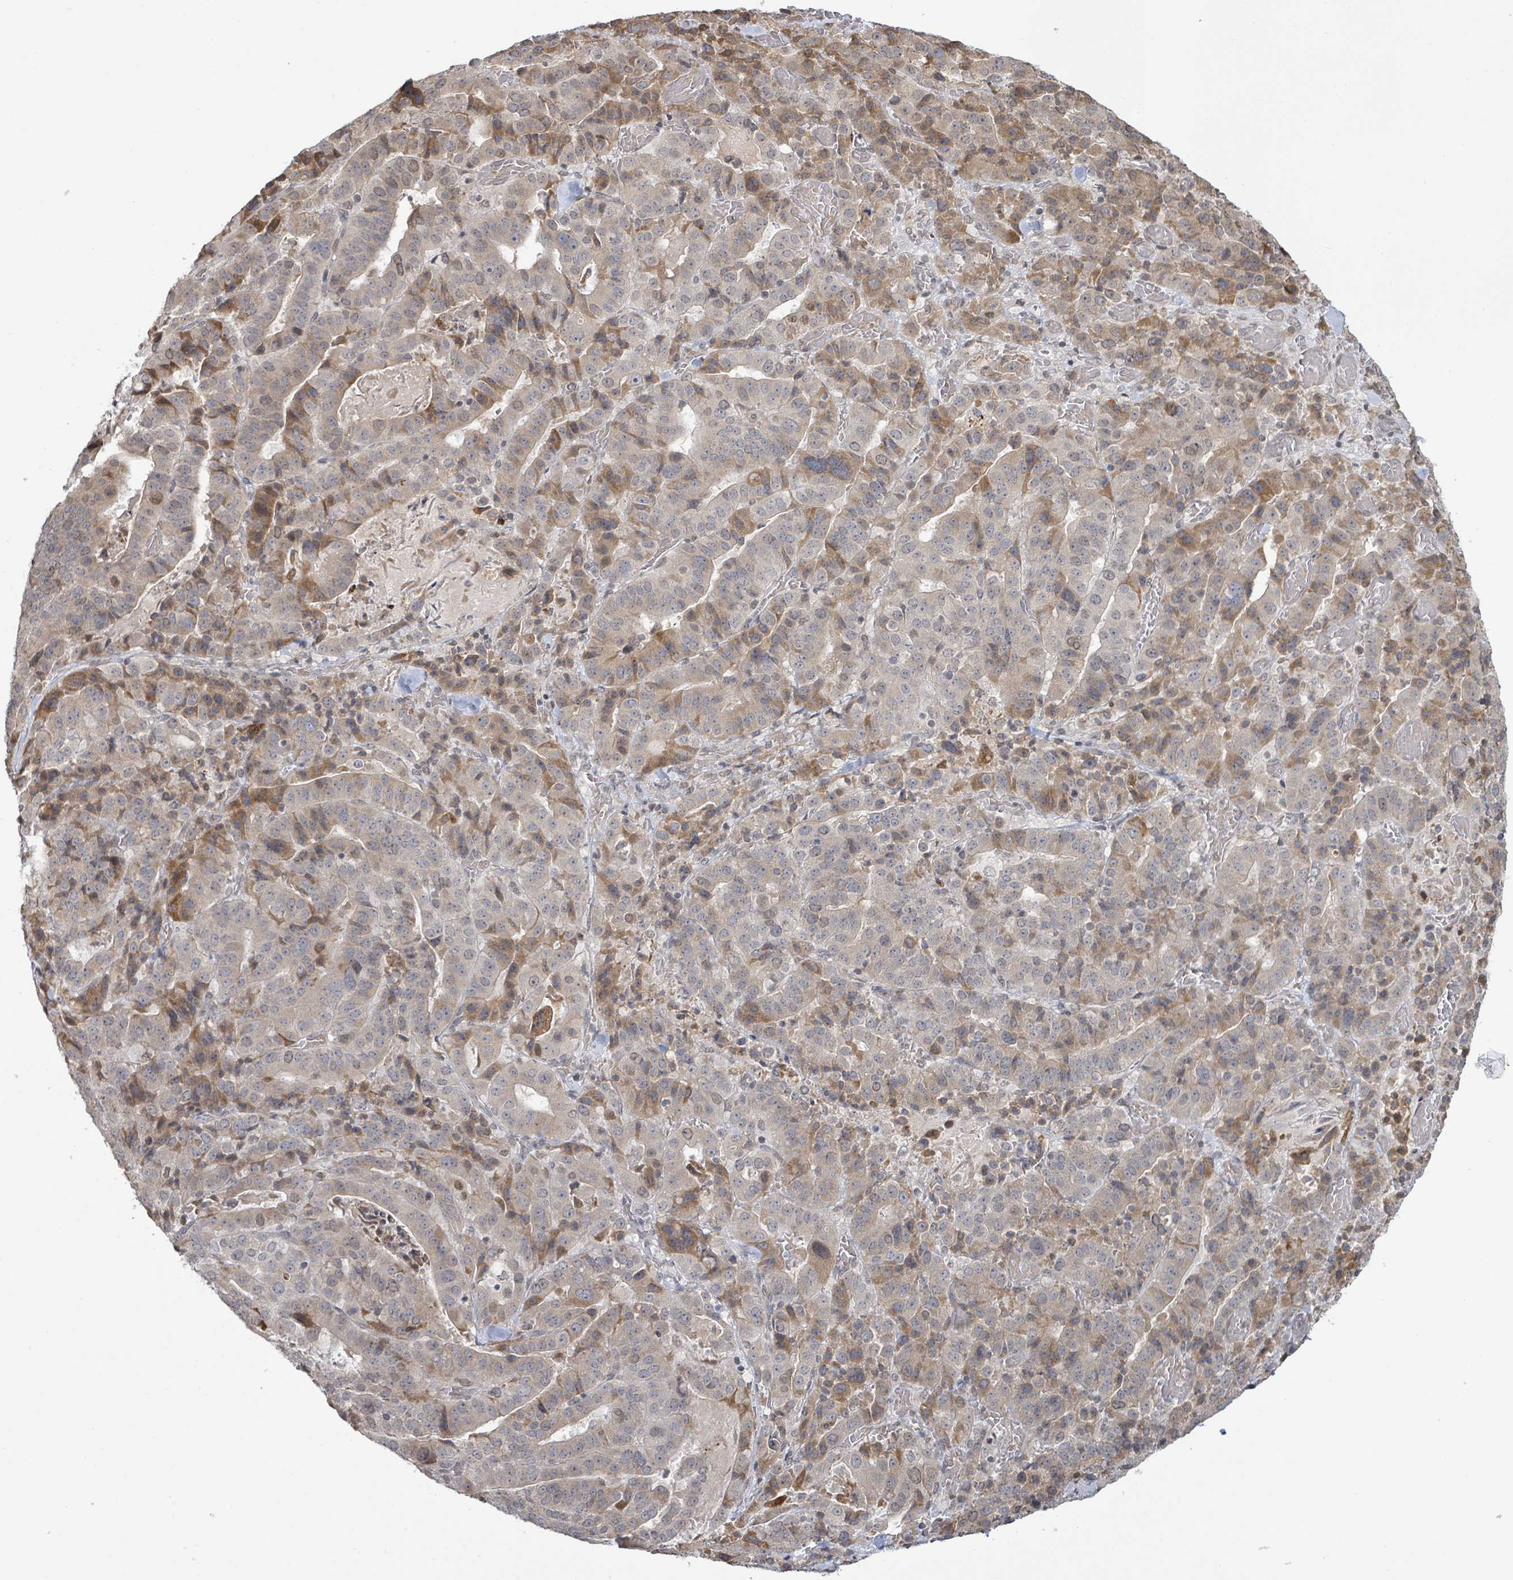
{"staining": {"intensity": "moderate", "quantity": "<25%", "location": "cytoplasmic/membranous"}, "tissue": "stomach cancer", "cell_type": "Tumor cells", "image_type": "cancer", "snomed": [{"axis": "morphology", "description": "Adenocarcinoma, NOS"}, {"axis": "topography", "description": "Stomach"}], "caption": "IHC (DAB (3,3'-diaminobenzidine)) staining of human stomach adenocarcinoma reveals moderate cytoplasmic/membranous protein staining in about <25% of tumor cells.", "gene": "SBF2", "patient": {"sex": "male", "age": 48}}